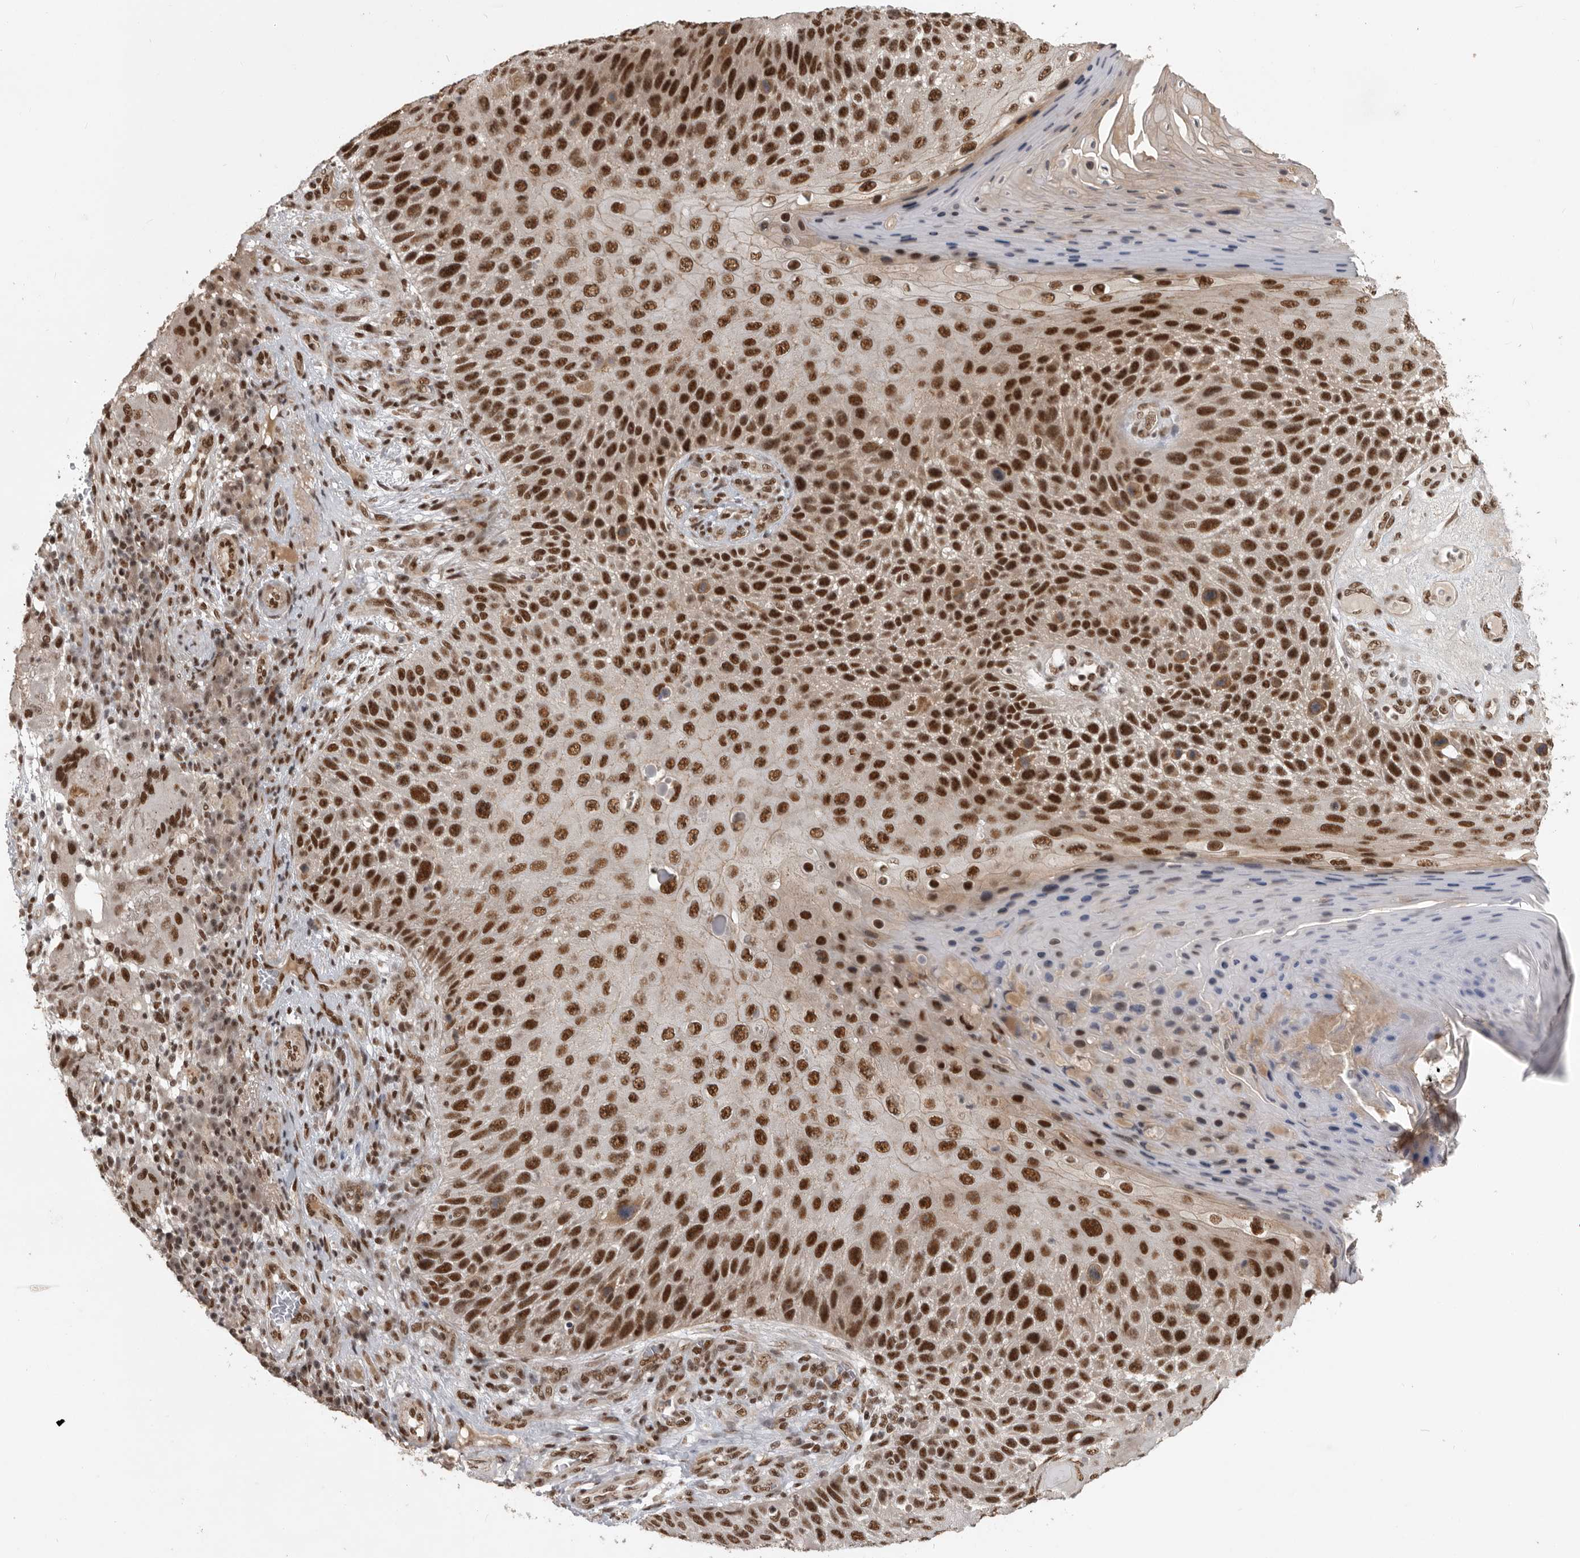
{"staining": {"intensity": "strong", "quantity": ">75%", "location": "cytoplasmic/membranous,nuclear"}, "tissue": "skin cancer", "cell_type": "Tumor cells", "image_type": "cancer", "snomed": [{"axis": "morphology", "description": "Squamous cell carcinoma, NOS"}, {"axis": "topography", "description": "Skin"}], "caption": "Immunohistochemistry (IHC) staining of skin cancer (squamous cell carcinoma), which exhibits high levels of strong cytoplasmic/membranous and nuclear positivity in about >75% of tumor cells indicating strong cytoplasmic/membranous and nuclear protein staining. The staining was performed using DAB (brown) for protein detection and nuclei were counterstained in hematoxylin (blue).", "gene": "CBLL1", "patient": {"sex": "female", "age": 88}}